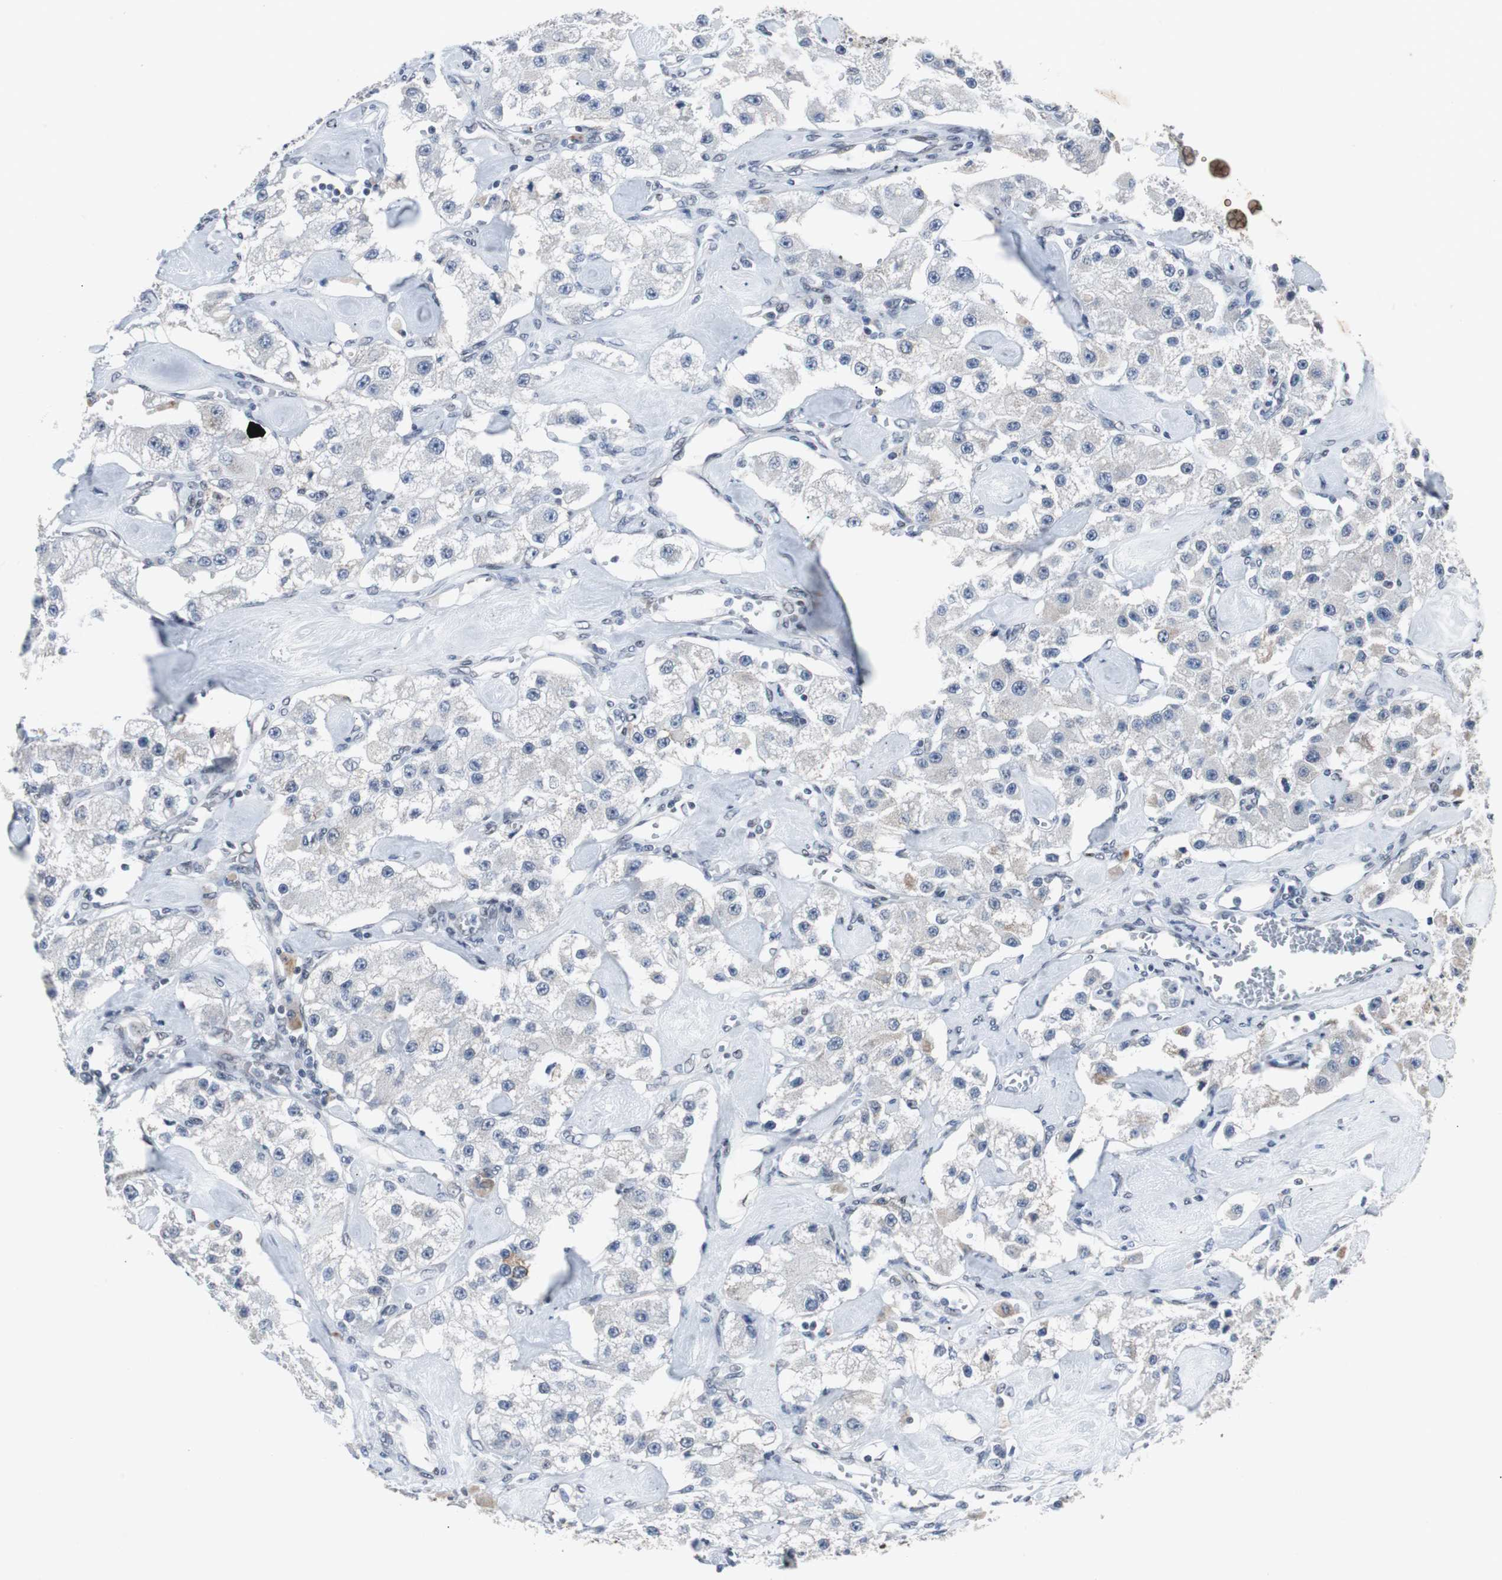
{"staining": {"intensity": "negative", "quantity": "none", "location": "none"}, "tissue": "carcinoid", "cell_type": "Tumor cells", "image_type": "cancer", "snomed": [{"axis": "morphology", "description": "Carcinoid, malignant, NOS"}, {"axis": "topography", "description": "Pancreas"}], "caption": "This histopathology image is of malignant carcinoid stained with immunohistochemistry to label a protein in brown with the nuclei are counter-stained blue. There is no staining in tumor cells. (Stains: DAB (3,3'-diaminobenzidine) immunohistochemistry (IHC) with hematoxylin counter stain, Microscopy: brightfield microscopy at high magnification).", "gene": "ZHX2", "patient": {"sex": "male", "age": 41}}